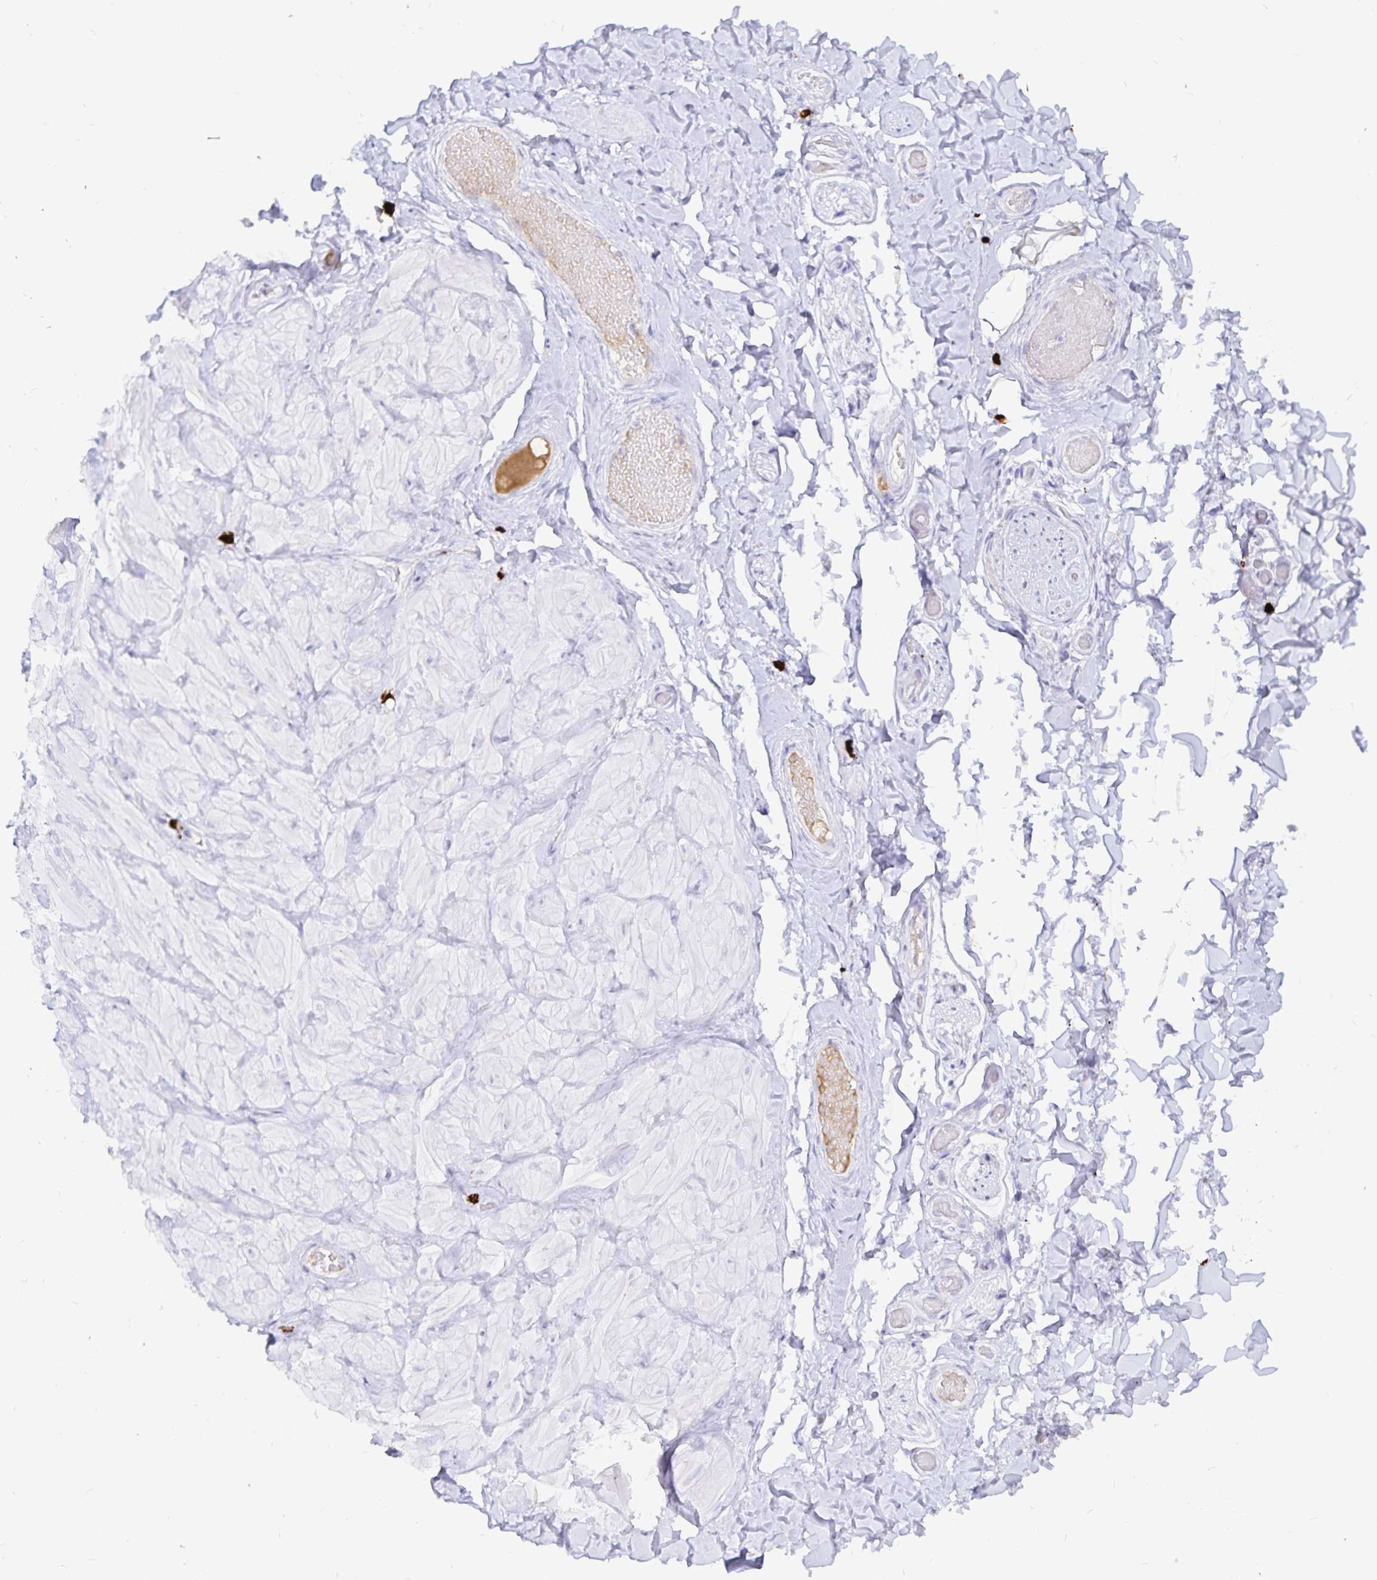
{"staining": {"intensity": "negative", "quantity": "none", "location": "none"}, "tissue": "soft tissue", "cell_type": "Fibroblasts", "image_type": "normal", "snomed": [{"axis": "morphology", "description": "Normal tissue, NOS"}, {"axis": "topography", "description": "Soft tissue"}, {"axis": "topography", "description": "Adipose tissue"}, {"axis": "topography", "description": "Vascular tissue"}, {"axis": "topography", "description": "Peripheral nerve tissue"}], "caption": "IHC image of benign human soft tissue stained for a protein (brown), which exhibits no staining in fibroblasts. (DAB (3,3'-diaminobenzidine) immunohistochemistry, high magnification).", "gene": "PKHD1", "patient": {"sex": "male", "age": 29}}